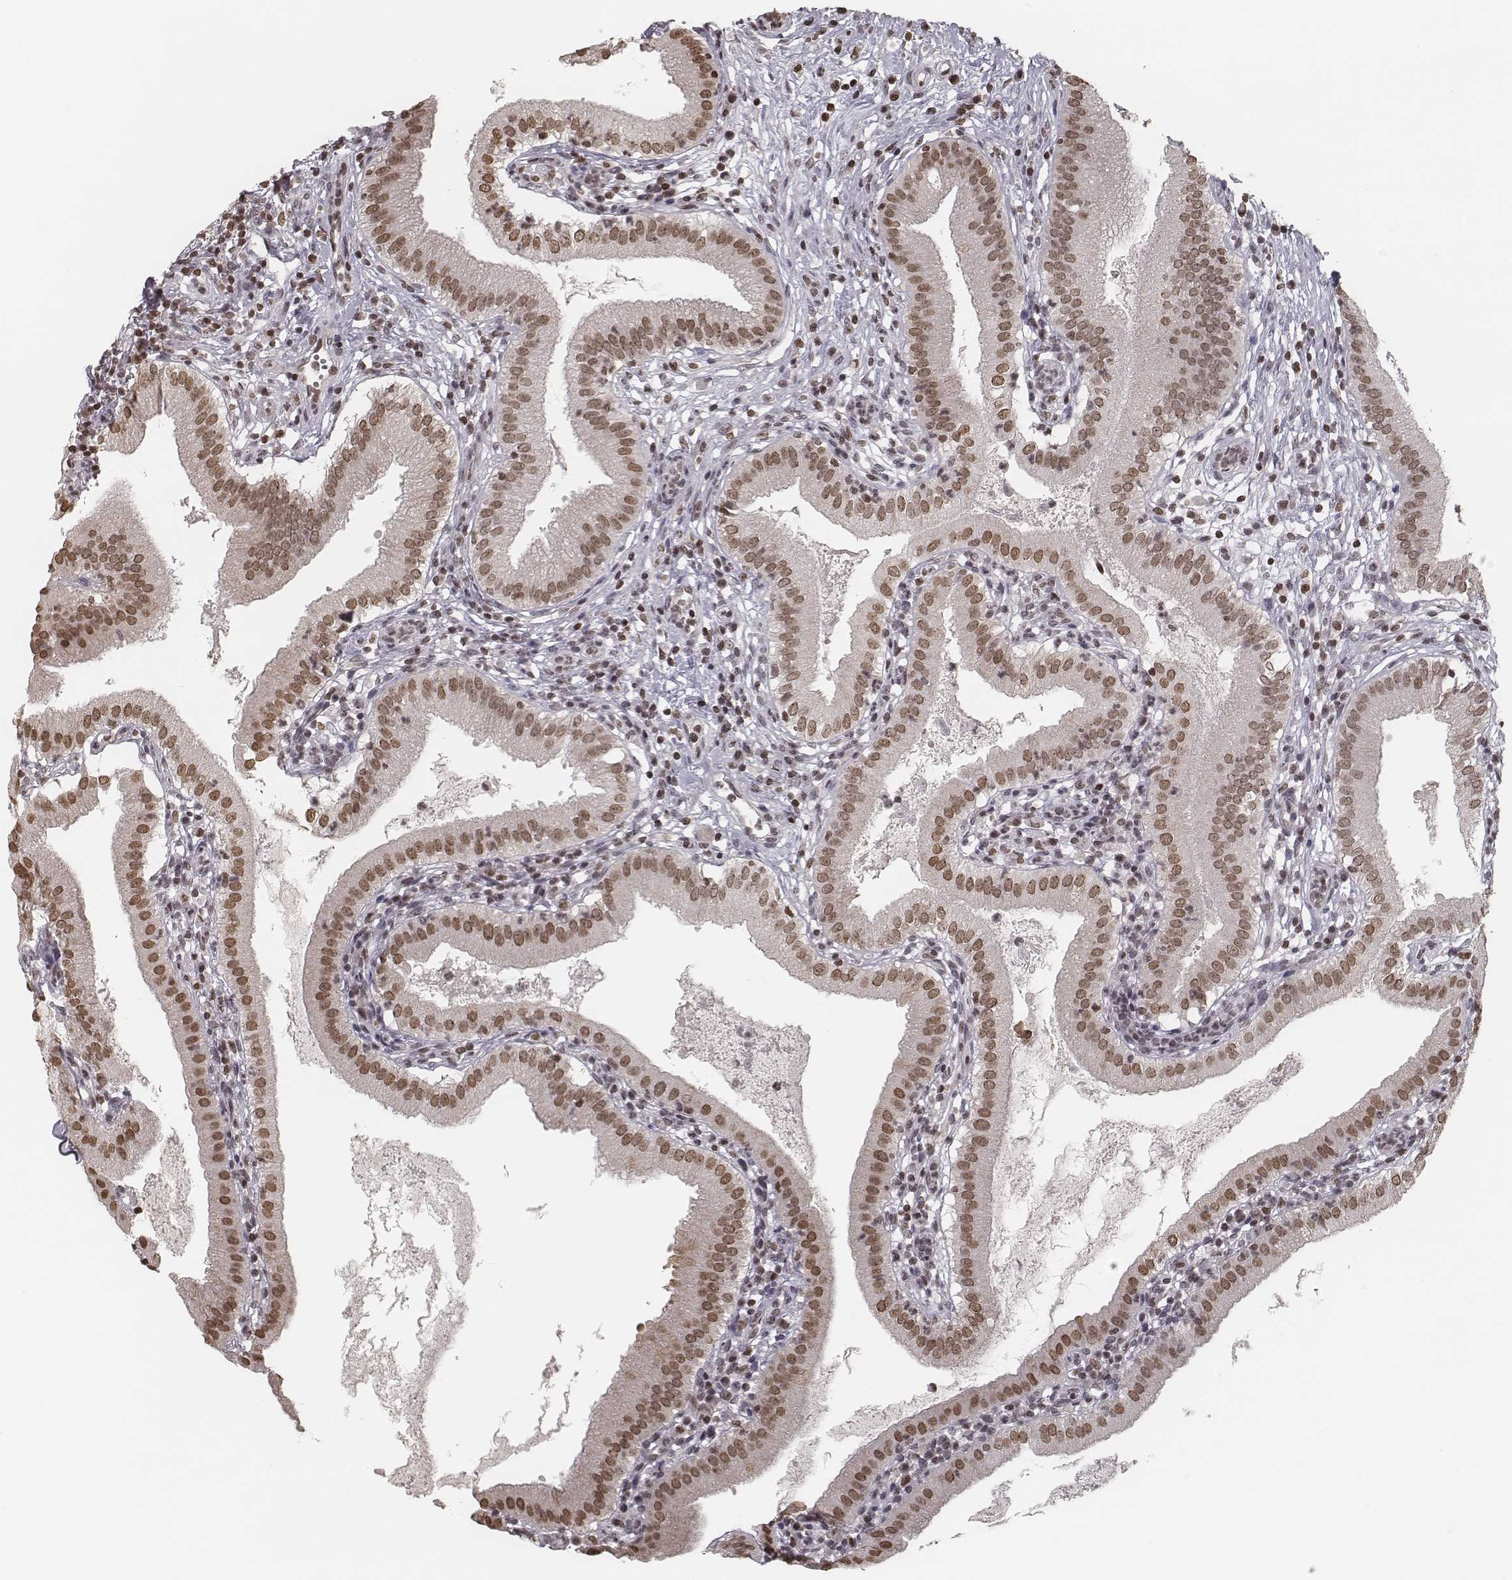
{"staining": {"intensity": "moderate", "quantity": ">75%", "location": "nuclear"}, "tissue": "gallbladder", "cell_type": "Glandular cells", "image_type": "normal", "snomed": [{"axis": "morphology", "description": "Normal tissue, NOS"}, {"axis": "topography", "description": "Gallbladder"}], "caption": "Gallbladder stained with a brown dye exhibits moderate nuclear positive expression in about >75% of glandular cells.", "gene": "HMGA2", "patient": {"sex": "female", "age": 65}}